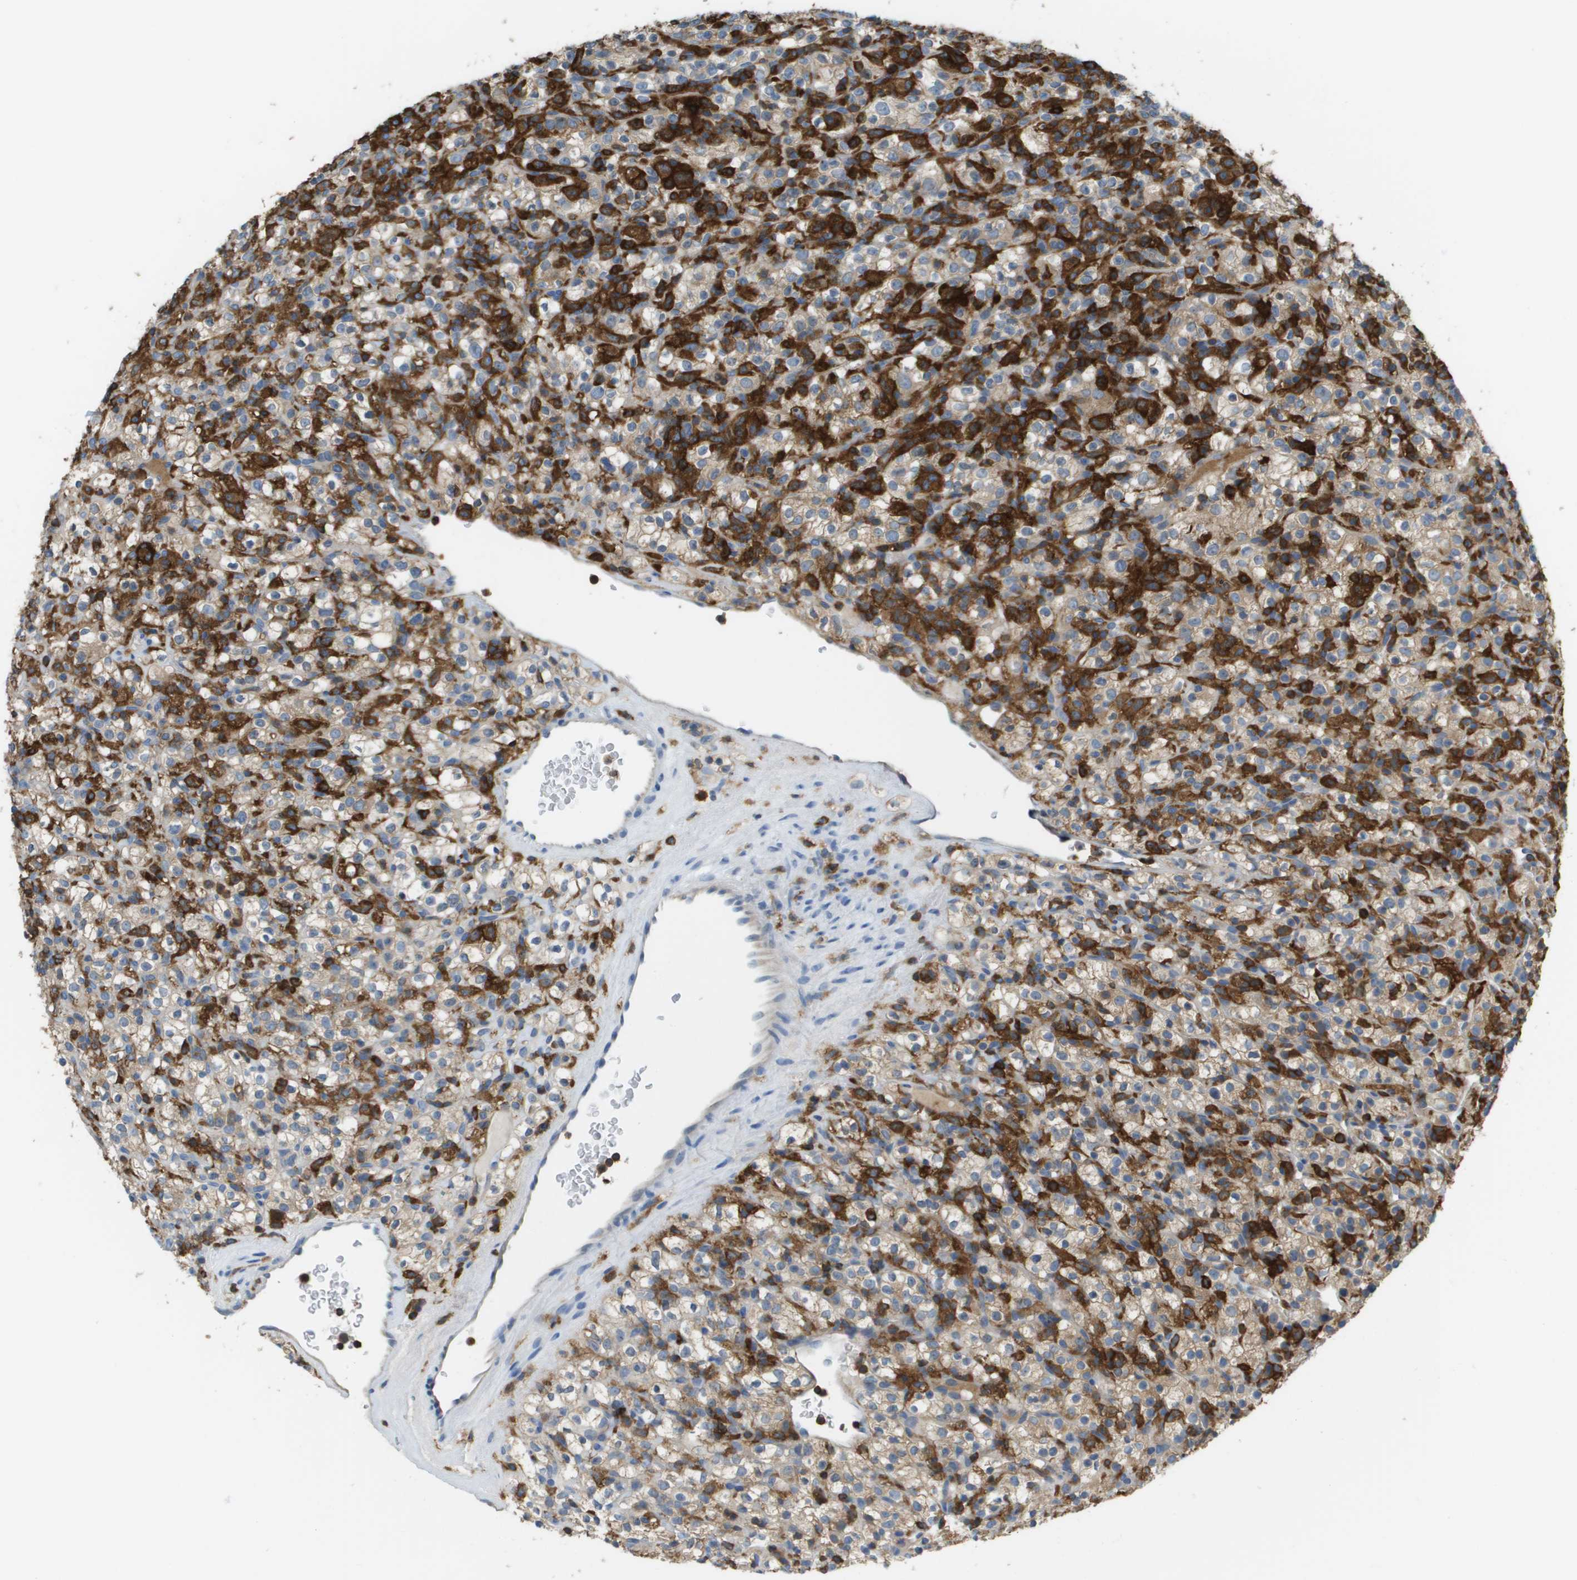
{"staining": {"intensity": "weak", "quantity": ">75%", "location": "cytoplasmic/membranous"}, "tissue": "renal cancer", "cell_type": "Tumor cells", "image_type": "cancer", "snomed": [{"axis": "morphology", "description": "Normal tissue, NOS"}, {"axis": "morphology", "description": "Adenocarcinoma, NOS"}, {"axis": "topography", "description": "Kidney"}], "caption": "Human renal cancer stained for a protein (brown) shows weak cytoplasmic/membranous positive staining in about >75% of tumor cells.", "gene": "APBB1IP", "patient": {"sex": "female", "age": 72}}